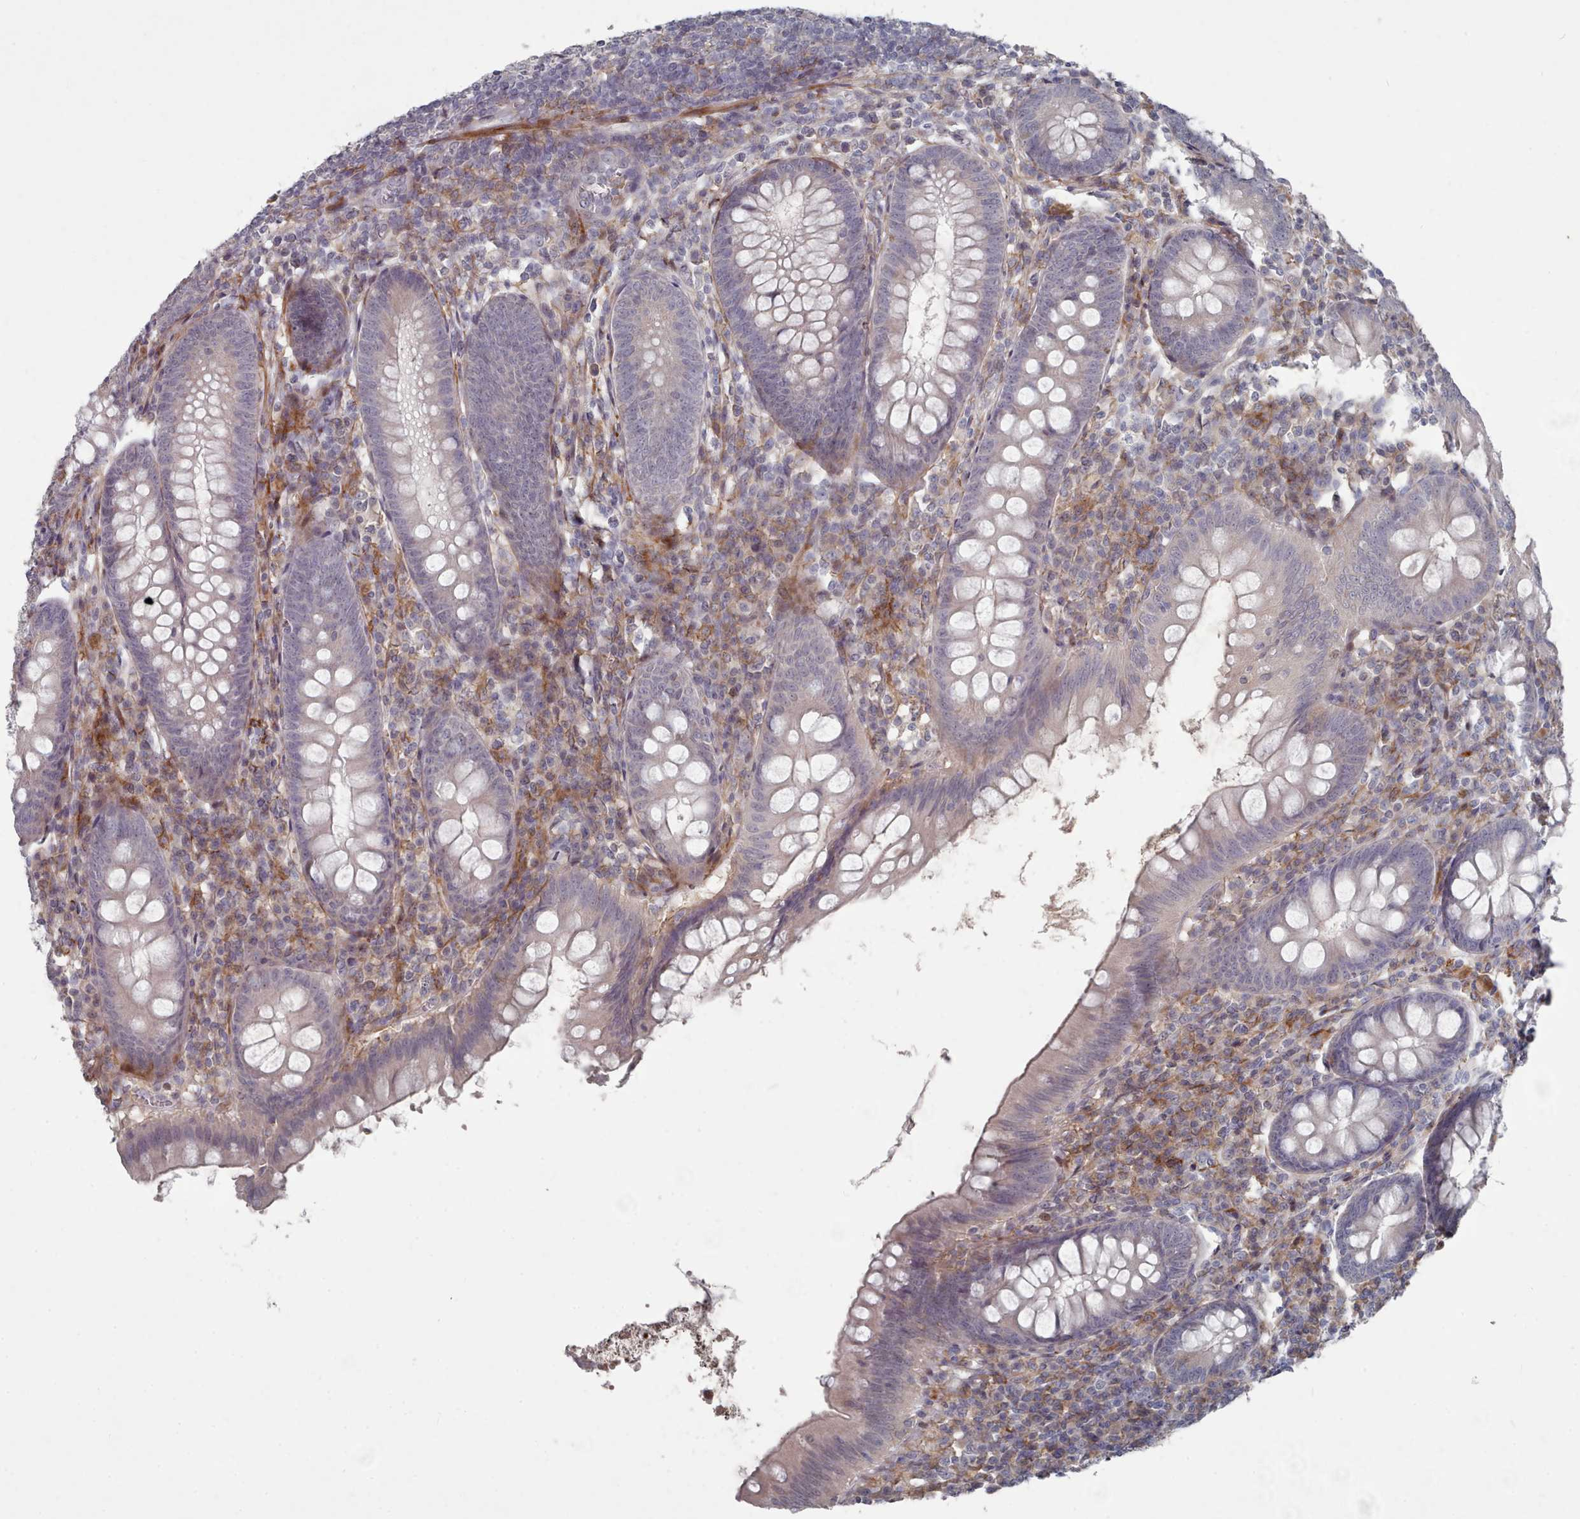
{"staining": {"intensity": "moderate", "quantity": "<25%", "location": "cytoplasmic/membranous"}, "tissue": "appendix", "cell_type": "Glandular cells", "image_type": "normal", "snomed": [{"axis": "morphology", "description": "Normal tissue, NOS"}, {"axis": "topography", "description": "Appendix"}], "caption": "Immunohistochemical staining of normal human appendix exhibits <25% levels of moderate cytoplasmic/membranous protein expression in about <25% of glandular cells.", "gene": "COL8A2", "patient": {"sex": "male", "age": 56}}